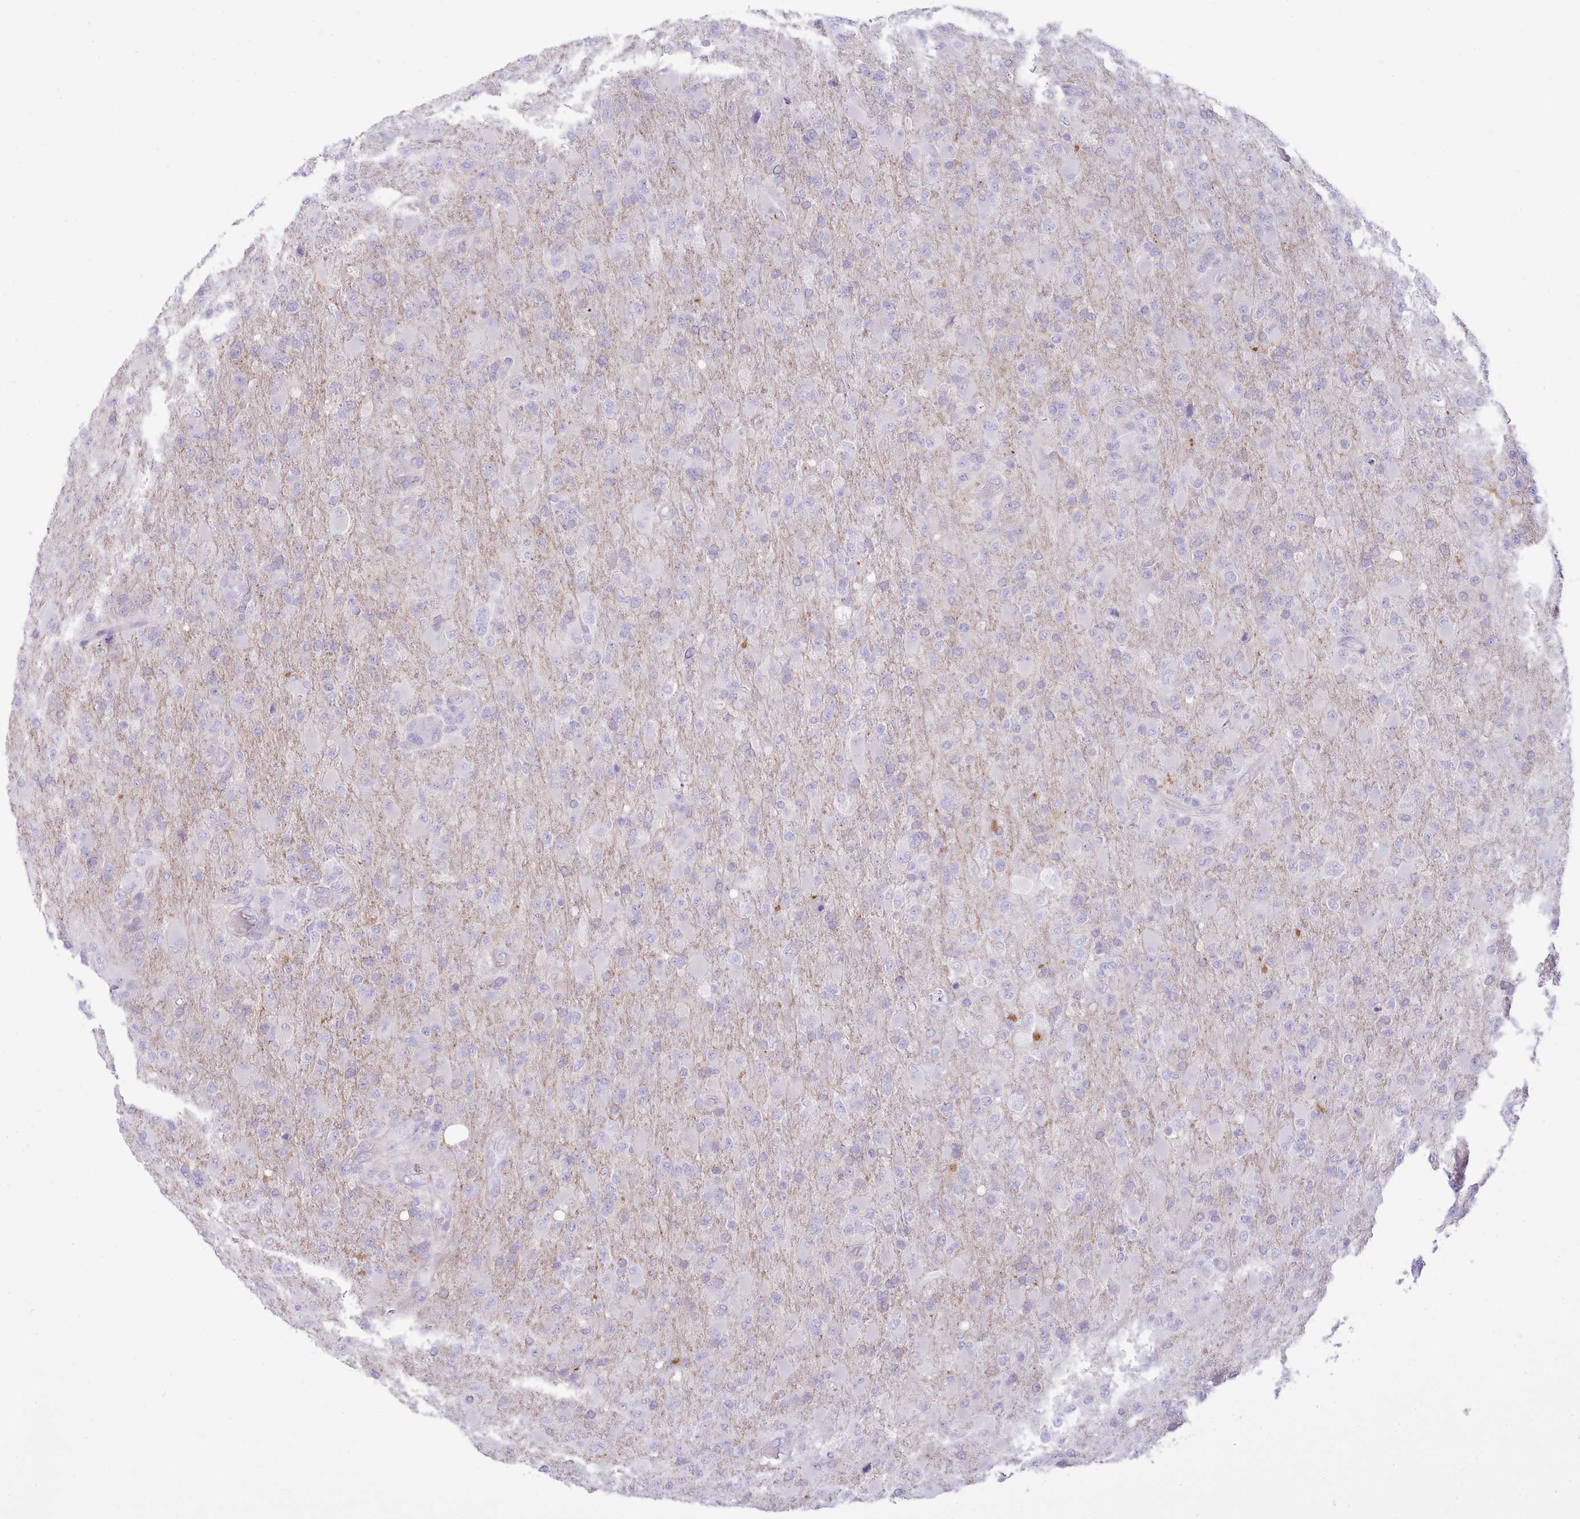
{"staining": {"intensity": "negative", "quantity": "none", "location": "none"}, "tissue": "glioma", "cell_type": "Tumor cells", "image_type": "cancer", "snomed": [{"axis": "morphology", "description": "Glioma, malignant, Low grade"}, {"axis": "topography", "description": "Brain"}], "caption": "Low-grade glioma (malignant) was stained to show a protein in brown. There is no significant positivity in tumor cells. (DAB (3,3'-diaminobenzidine) IHC, high magnification).", "gene": "MDFI", "patient": {"sex": "male", "age": 65}}